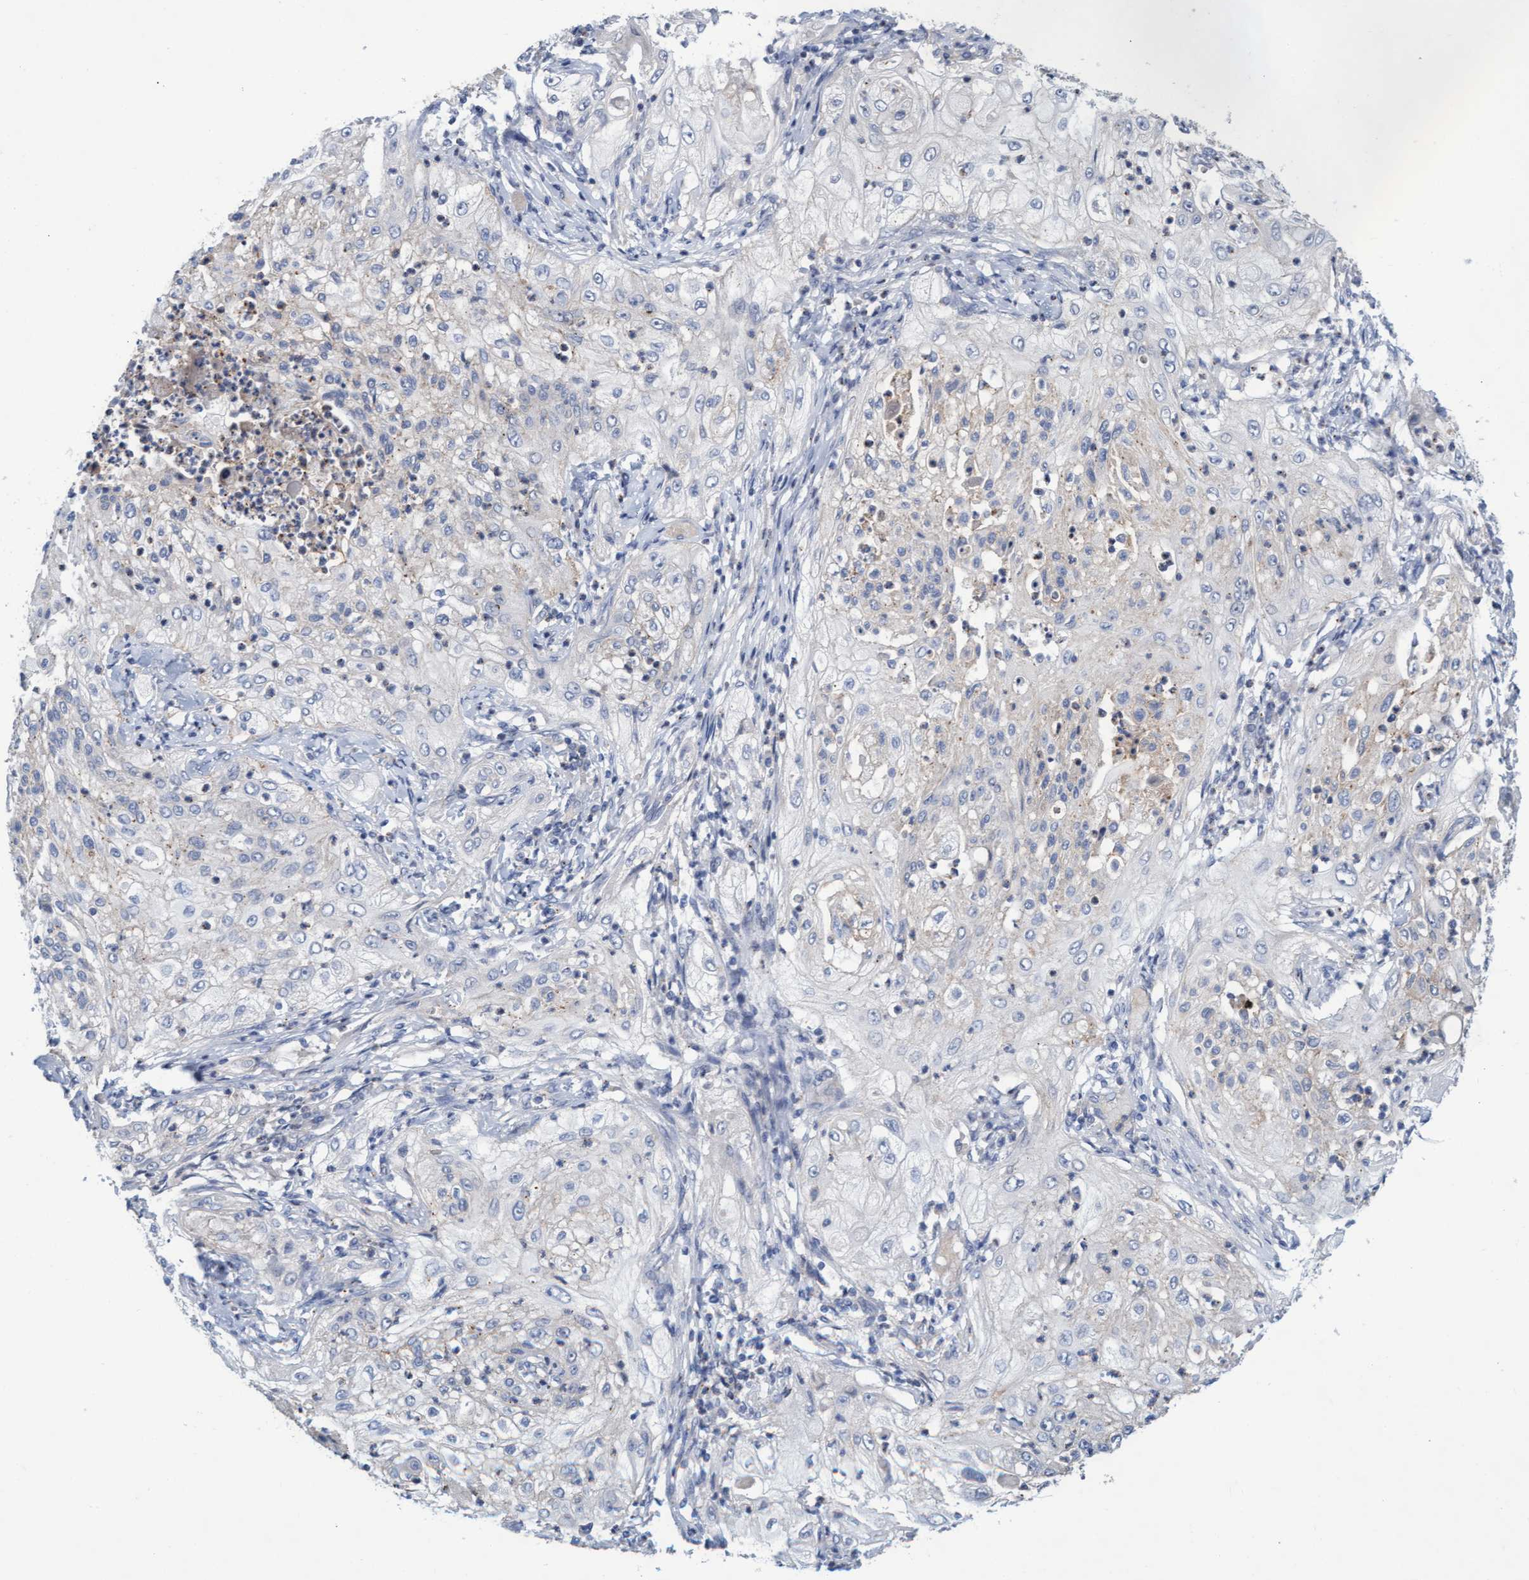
{"staining": {"intensity": "negative", "quantity": "none", "location": "none"}, "tissue": "lung cancer", "cell_type": "Tumor cells", "image_type": "cancer", "snomed": [{"axis": "morphology", "description": "Inflammation, NOS"}, {"axis": "morphology", "description": "Squamous cell carcinoma, NOS"}, {"axis": "topography", "description": "Lymph node"}, {"axis": "topography", "description": "Soft tissue"}, {"axis": "topography", "description": "Lung"}], "caption": "A photomicrograph of human lung squamous cell carcinoma is negative for staining in tumor cells. (Stains: DAB (3,3'-diaminobenzidine) immunohistochemistry (IHC) with hematoxylin counter stain, Microscopy: brightfield microscopy at high magnification).", "gene": "ABCF2", "patient": {"sex": "male", "age": 66}}